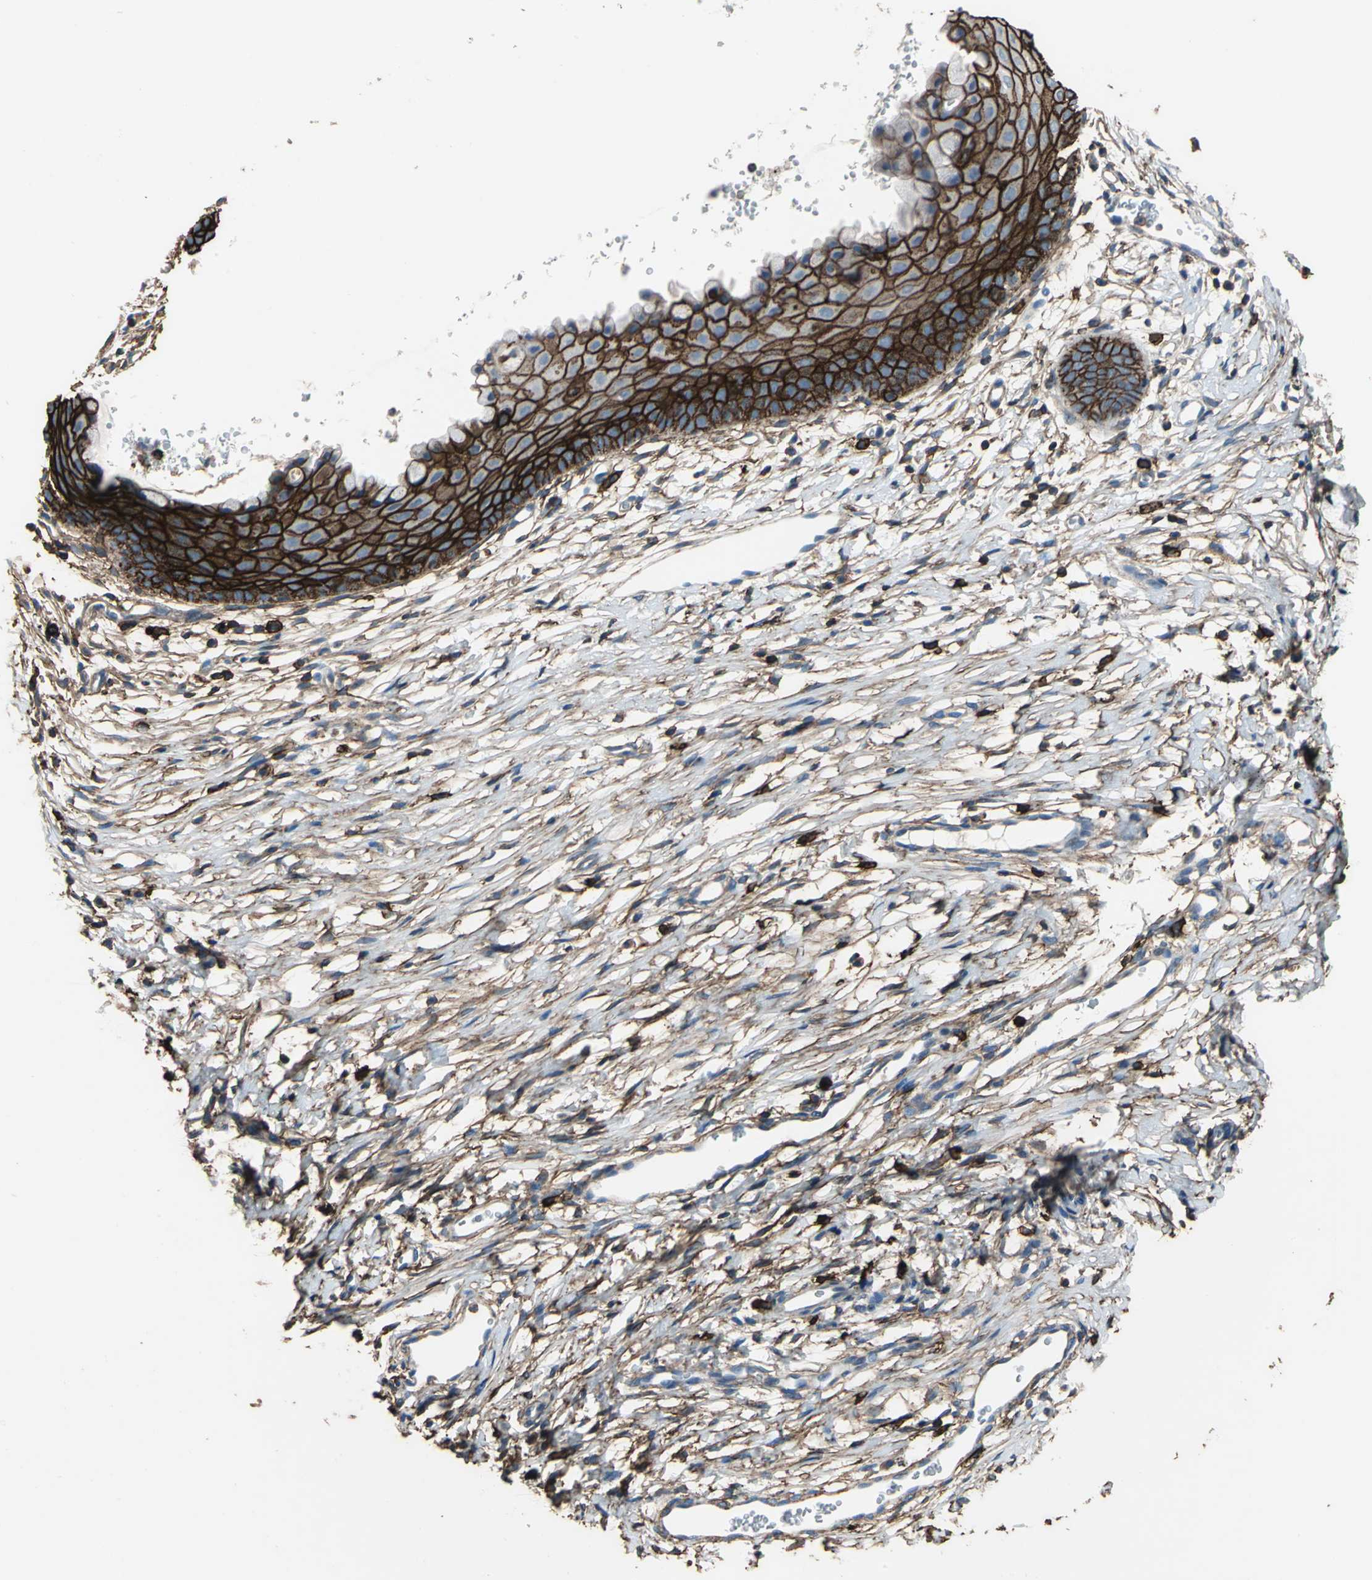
{"staining": {"intensity": "strong", "quantity": ">75%", "location": "cytoplasmic/membranous"}, "tissue": "cervix", "cell_type": "Glandular cells", "image_type": "normal", "snomed": [{"axis": "morphology", "description": "Normal tissue, NOS"}, {"axis": "topography", "description": "Cervix"}], "caption": "Immunohistochemical staining of unremarkable cervix shows strong cytoplasmic/membranous protein expression in approximately >75% of glandular cells. (Stains: DAB (3,3'-diaminobenzidine) in brown, nuclei in blue, Microscopy: brightfield microscopy at high magnification).", "gene": "CD44", "patient": {"sex": "female", "age": 39}}